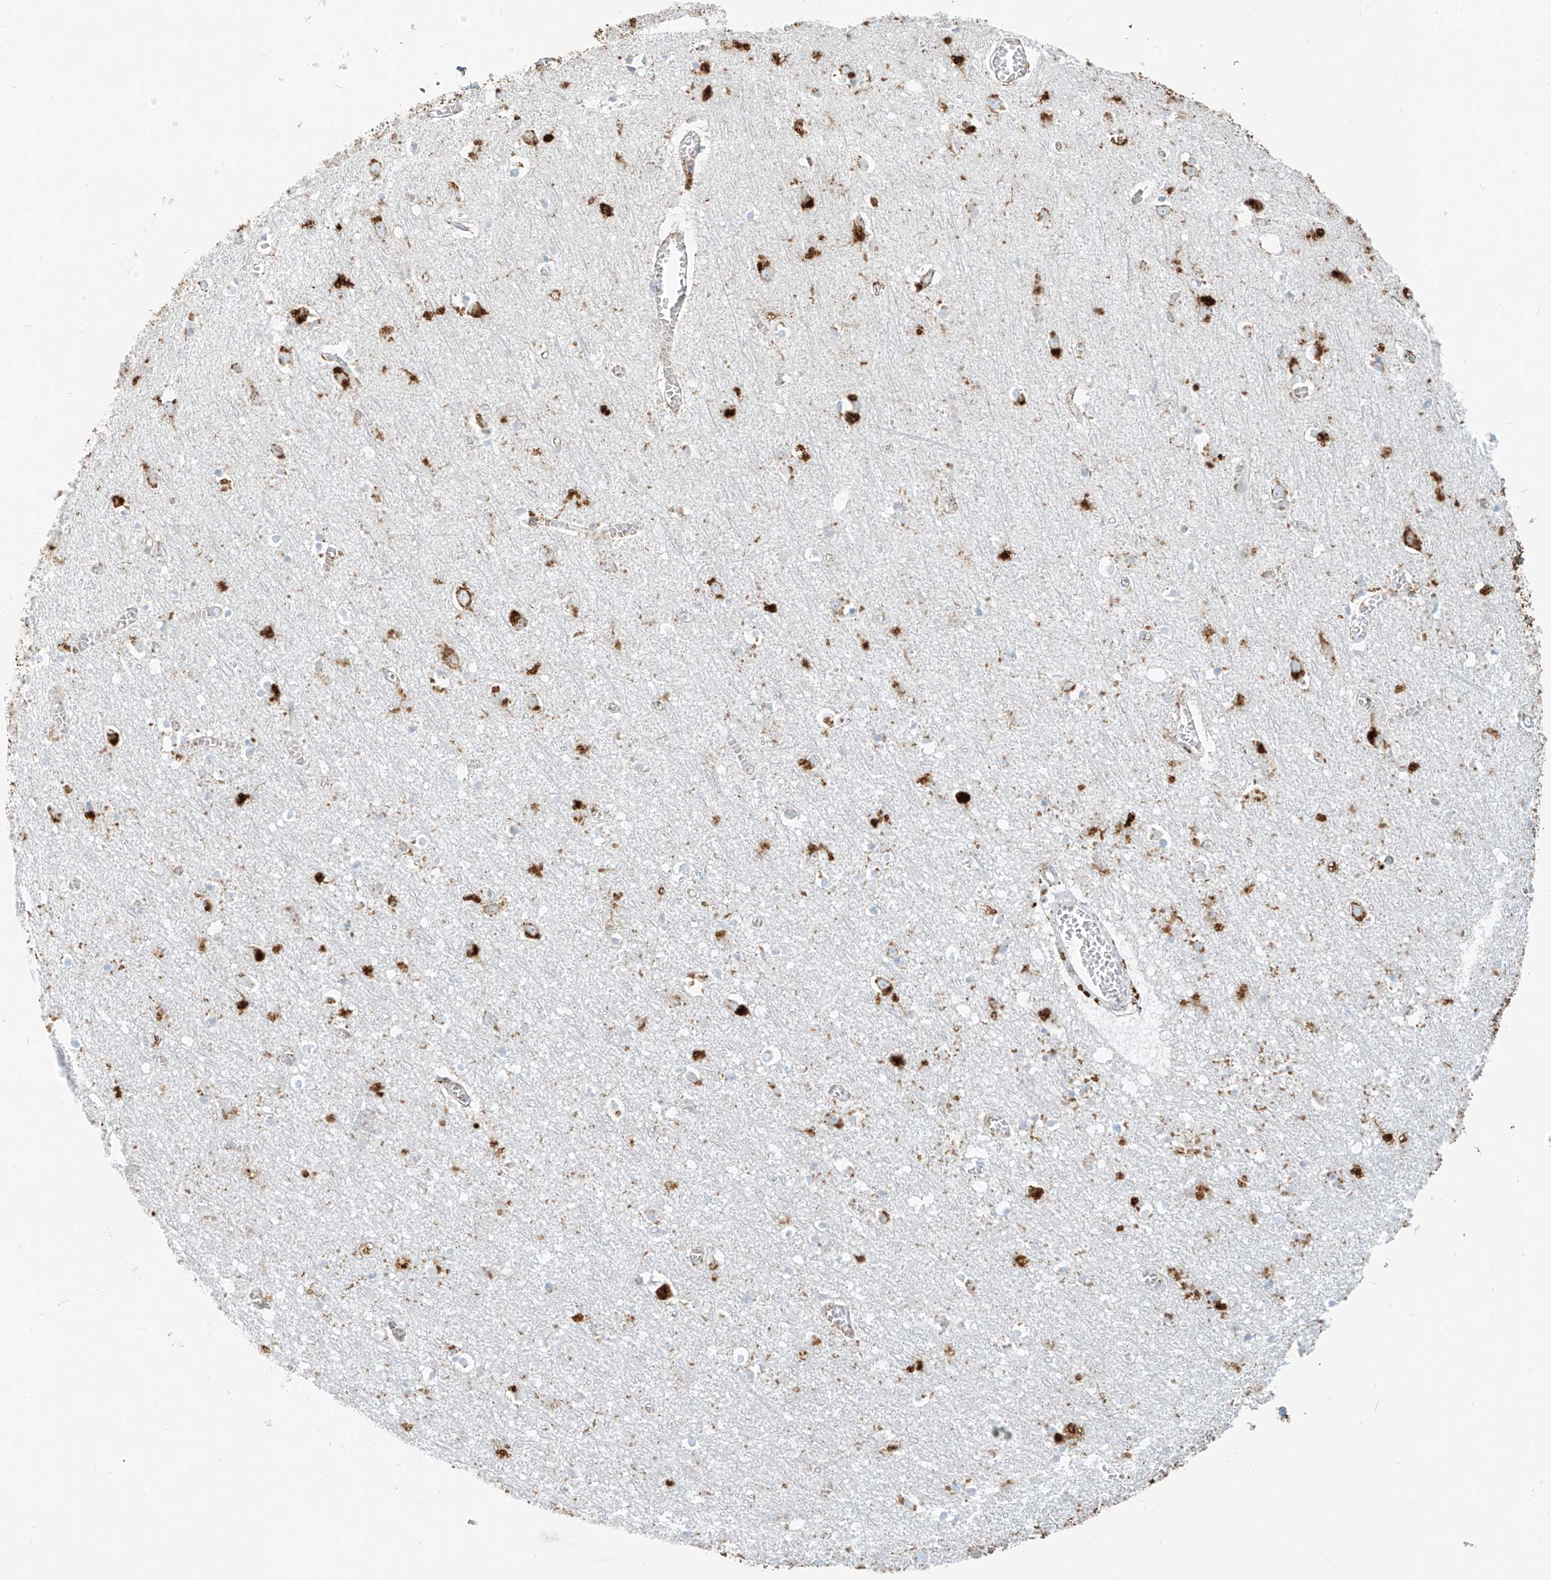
{"staining": {"intensity": "negative", "quantity": "none", "location": "none"}, "tissue": "cerebral cortex", "cell_type": "Endothelial cells", "image_type": "normal", "snomed": [{"axis": "morphology", "description": "Normal tissue, NOS"}, {"axis": "topography", "description": "Cerebral cortex"}], "caption": "The photomicrograph reveals no staining of endothelial cells in benign cerebral cortex.", "gene": "SLC35F6", "patient": {"sex": "female", "age": 64}}